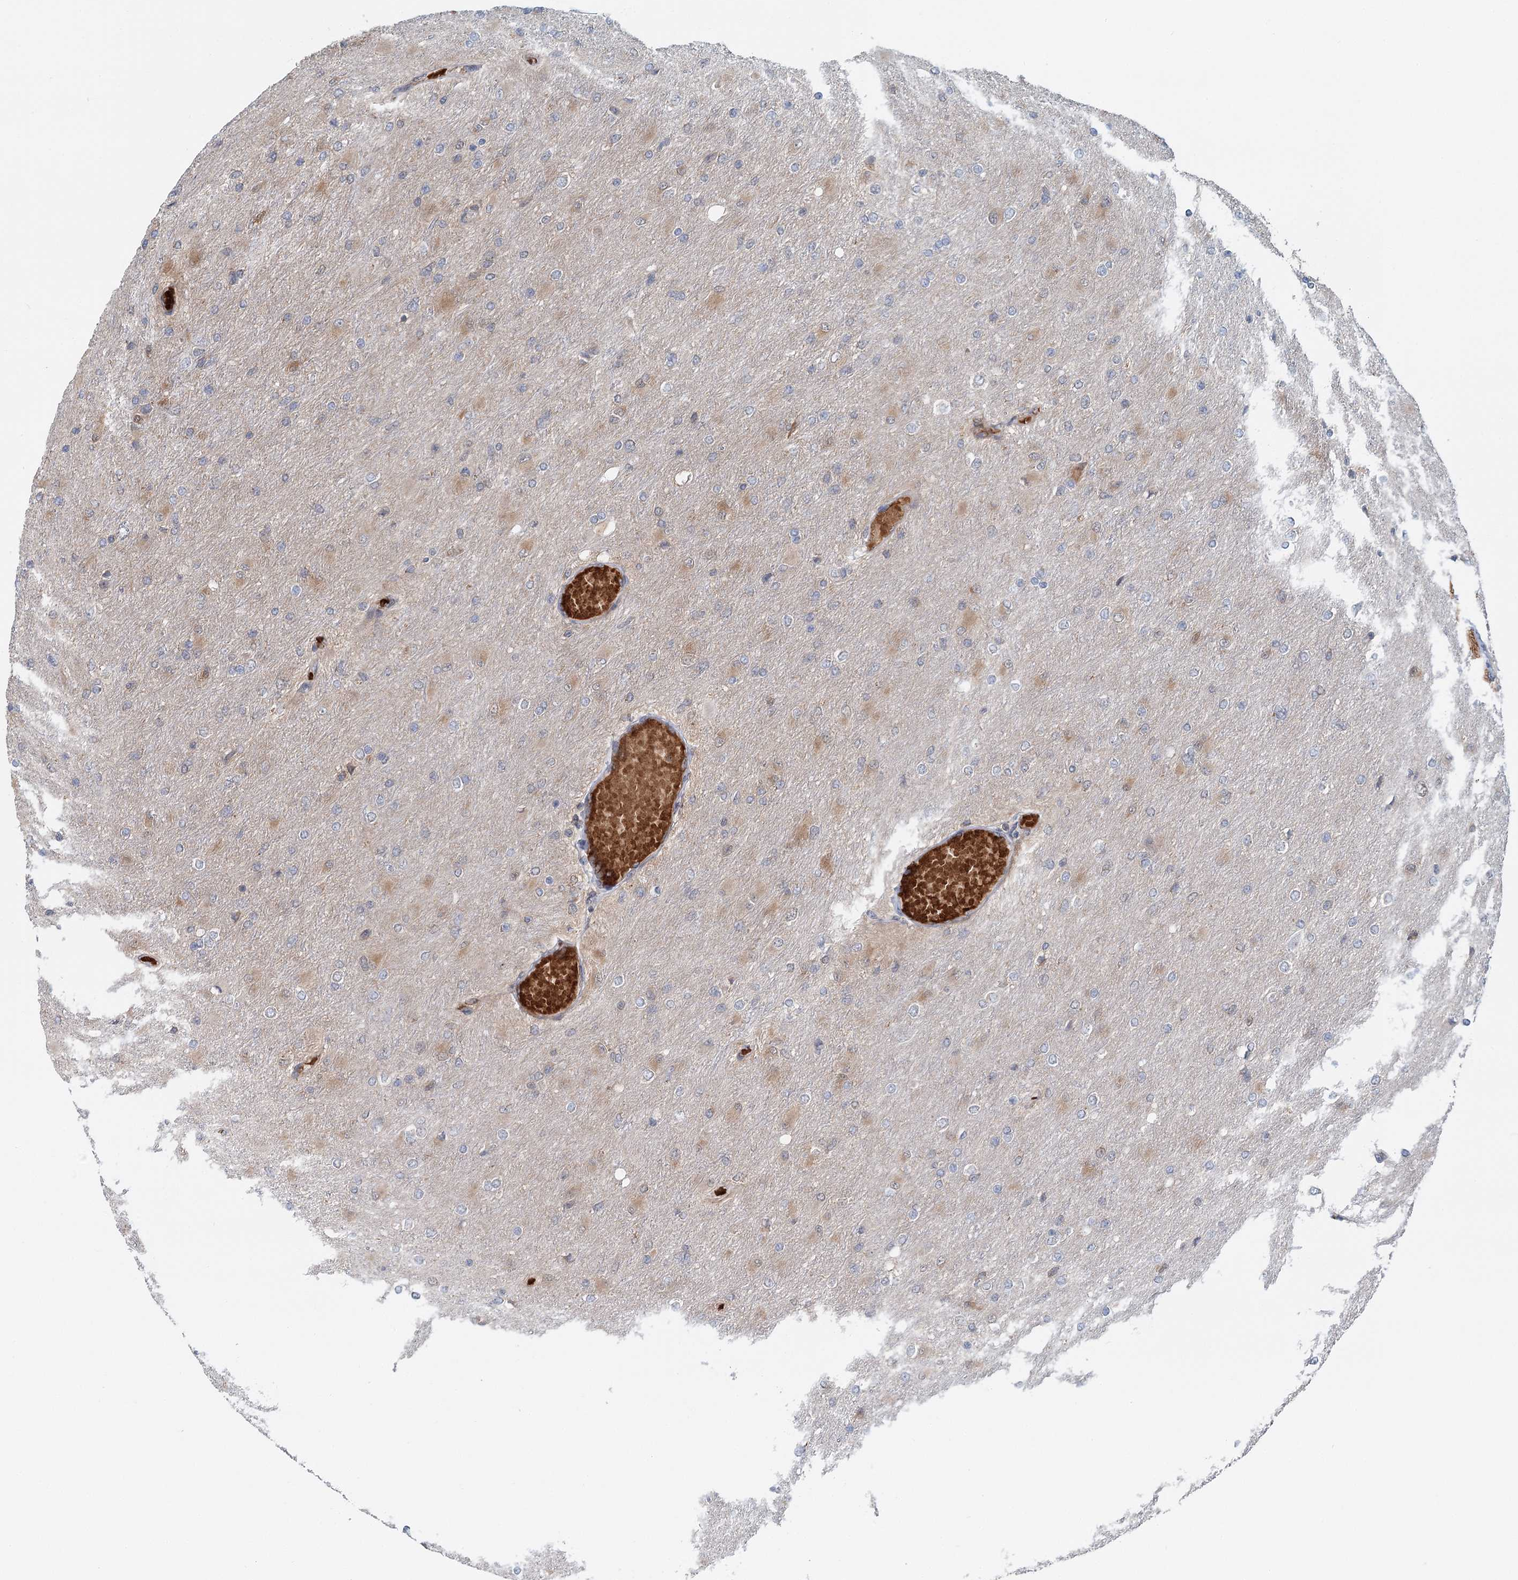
{"staining": {"intensity": "weak", "quantity": "<25%", "location": "cytoplasmic/membranous"}, "tissue": "glioma", "cell_type": "Tumor cells", "image_type": "cancer", "snomed": [{"axis": "morphology", "description": "Glioma, malignant, High grade"}, {"axis": "topography", "description": "Cerebral cortex"}], "caption": "IHC of human malignant glioma (high-grade) exhibits no positivity in tumor cells.", "gene": "ADK", "patient": {"sex": "female", "age": 36}}